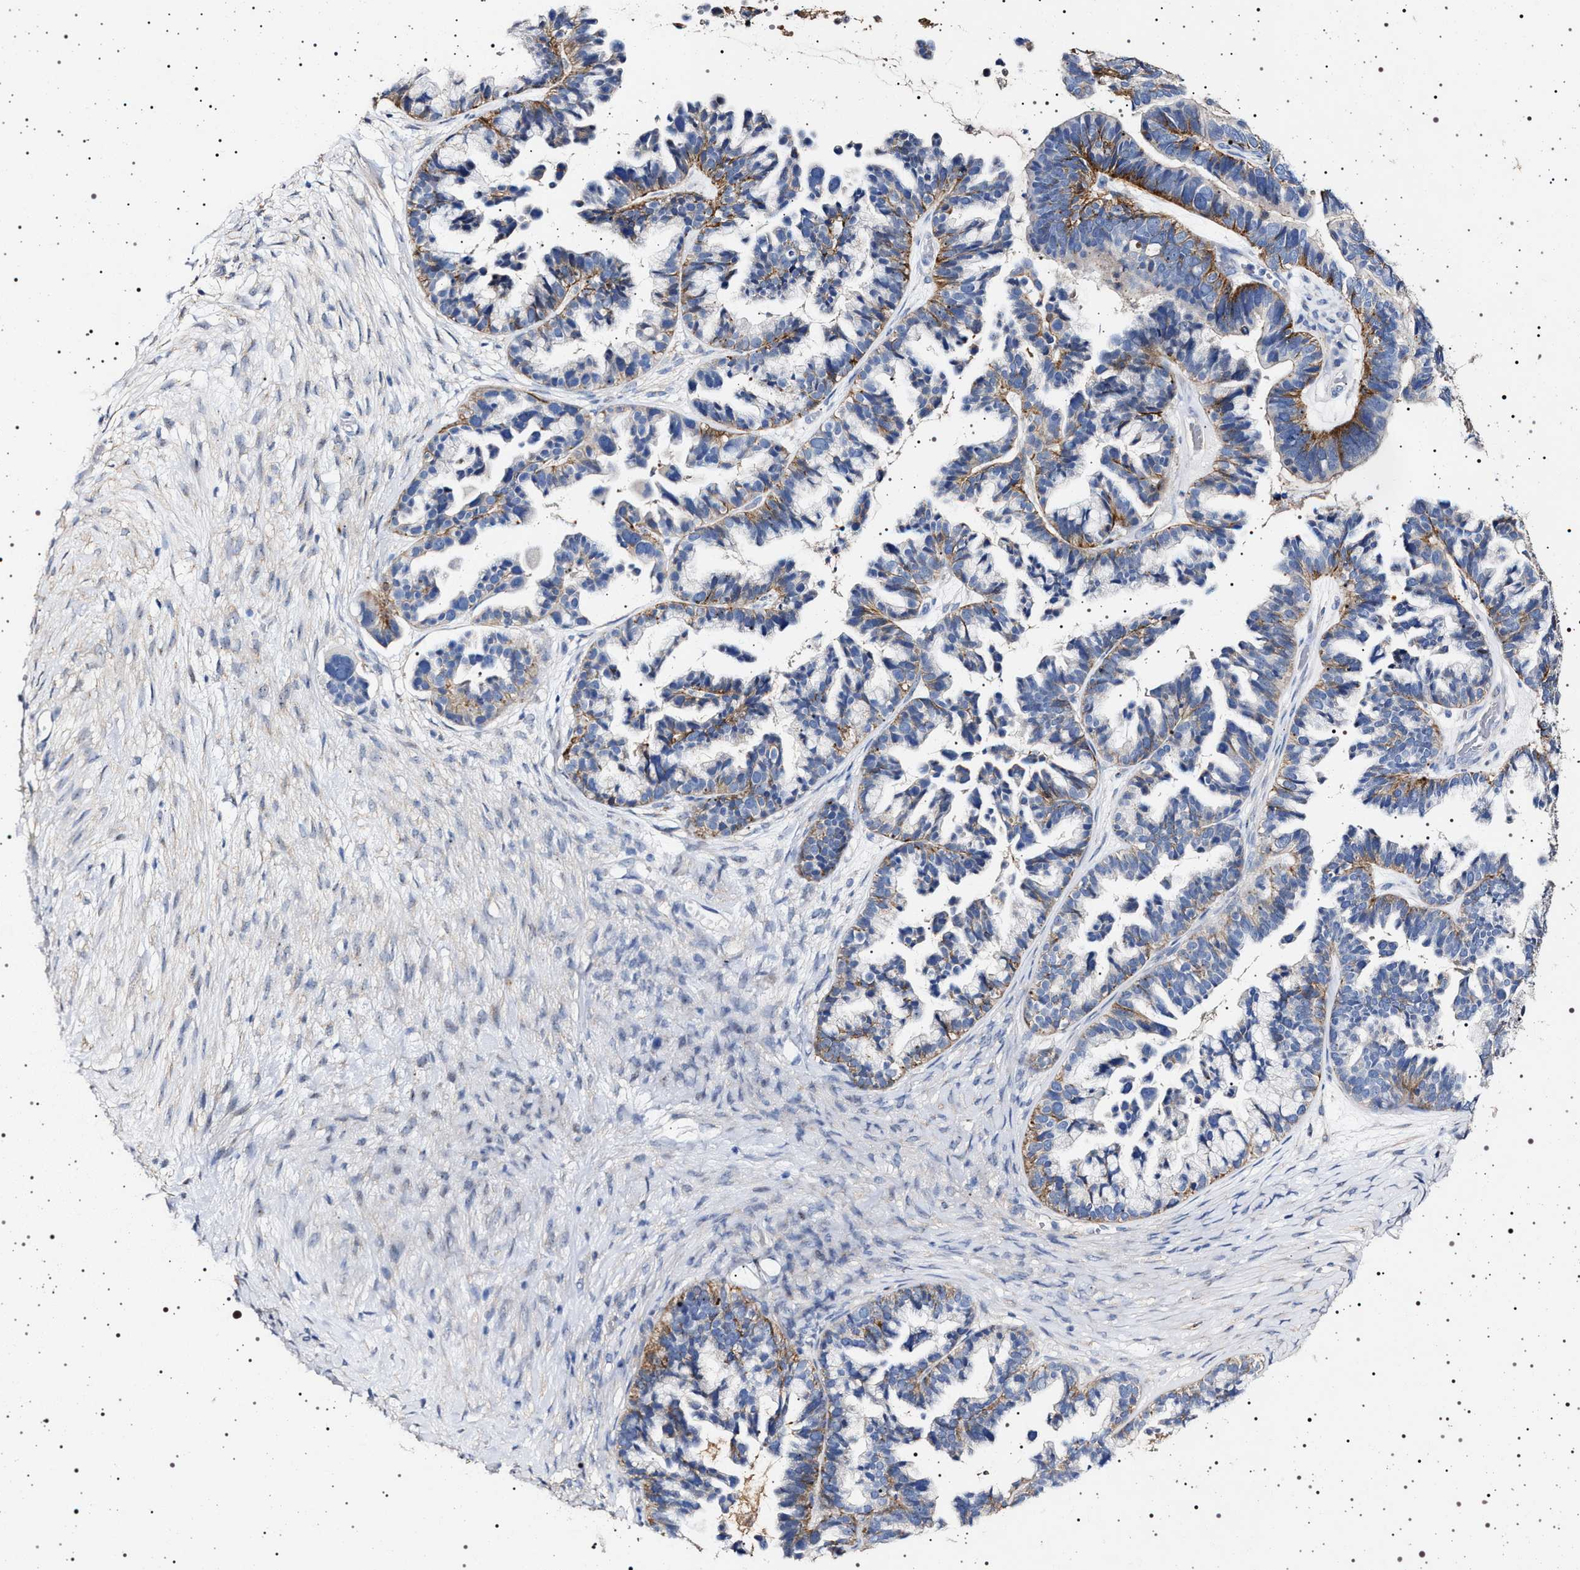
{"staining": {"intensity": "moderate", "quantity": "25%-75%", "location": "cytoplasmic/membranous"}, "tissue": "ovarian cancer", "cell_type": "Tumor cells", "image_type": "cancer", "snomed": [{"axis": "morphology", "description": "Cystadenocarcinoma, serous, NOS"}, {"axis": "topography", "description": "Ovary"}], "caption": "A micrograph showing moderate cytoplasmic/membranous staining in about 25%-75% of tumor cells in serous cystadenocarcinoma (ovarian), as visualized by brown immunohistochemical staining.", "gene": "NAALADL2", "patient": {"sex": "female", "age": 56}}